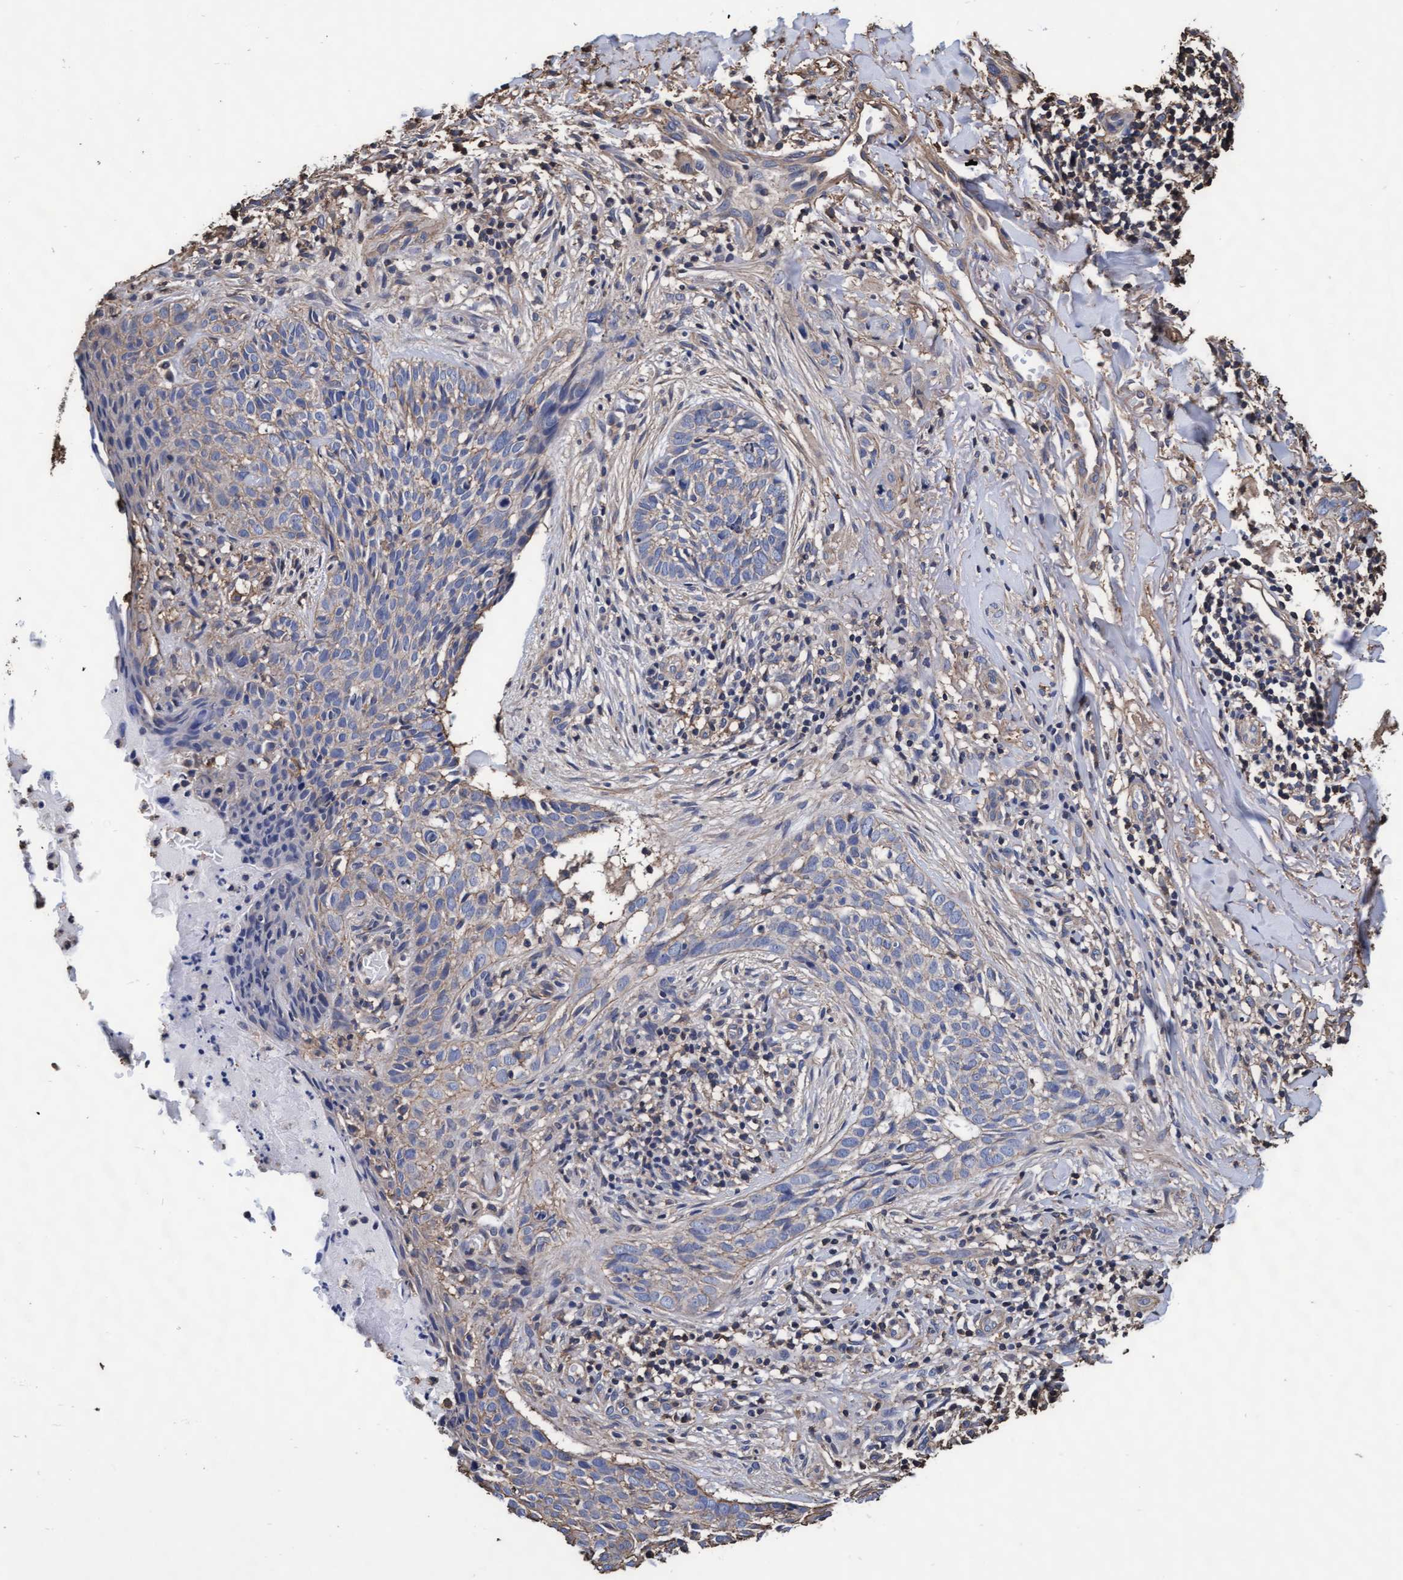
{"staining": {"intensity": "negative", "quantity": "none", "location": "none"}, "tissue": "skin cancer", "cell_type": "Tumor cells", "image_type": "cancer", "snomed": [{"axis": "morphology", "description": "Normal tissue, NOS"}, {"axis": "morphology", "description": "Basal cell carcinoma"}, {"axis": "topography", "description": "Skin"}], "caption": "The histopathology image displays no significant positivity in tumor cells of basal cell carcinoma (skin). (DAB (3,3'-diaminobenzidine) IHC with hematoxylin counter stain).", "gene": "GRHPR", "patient": {"sex": "male", "age": 67}}